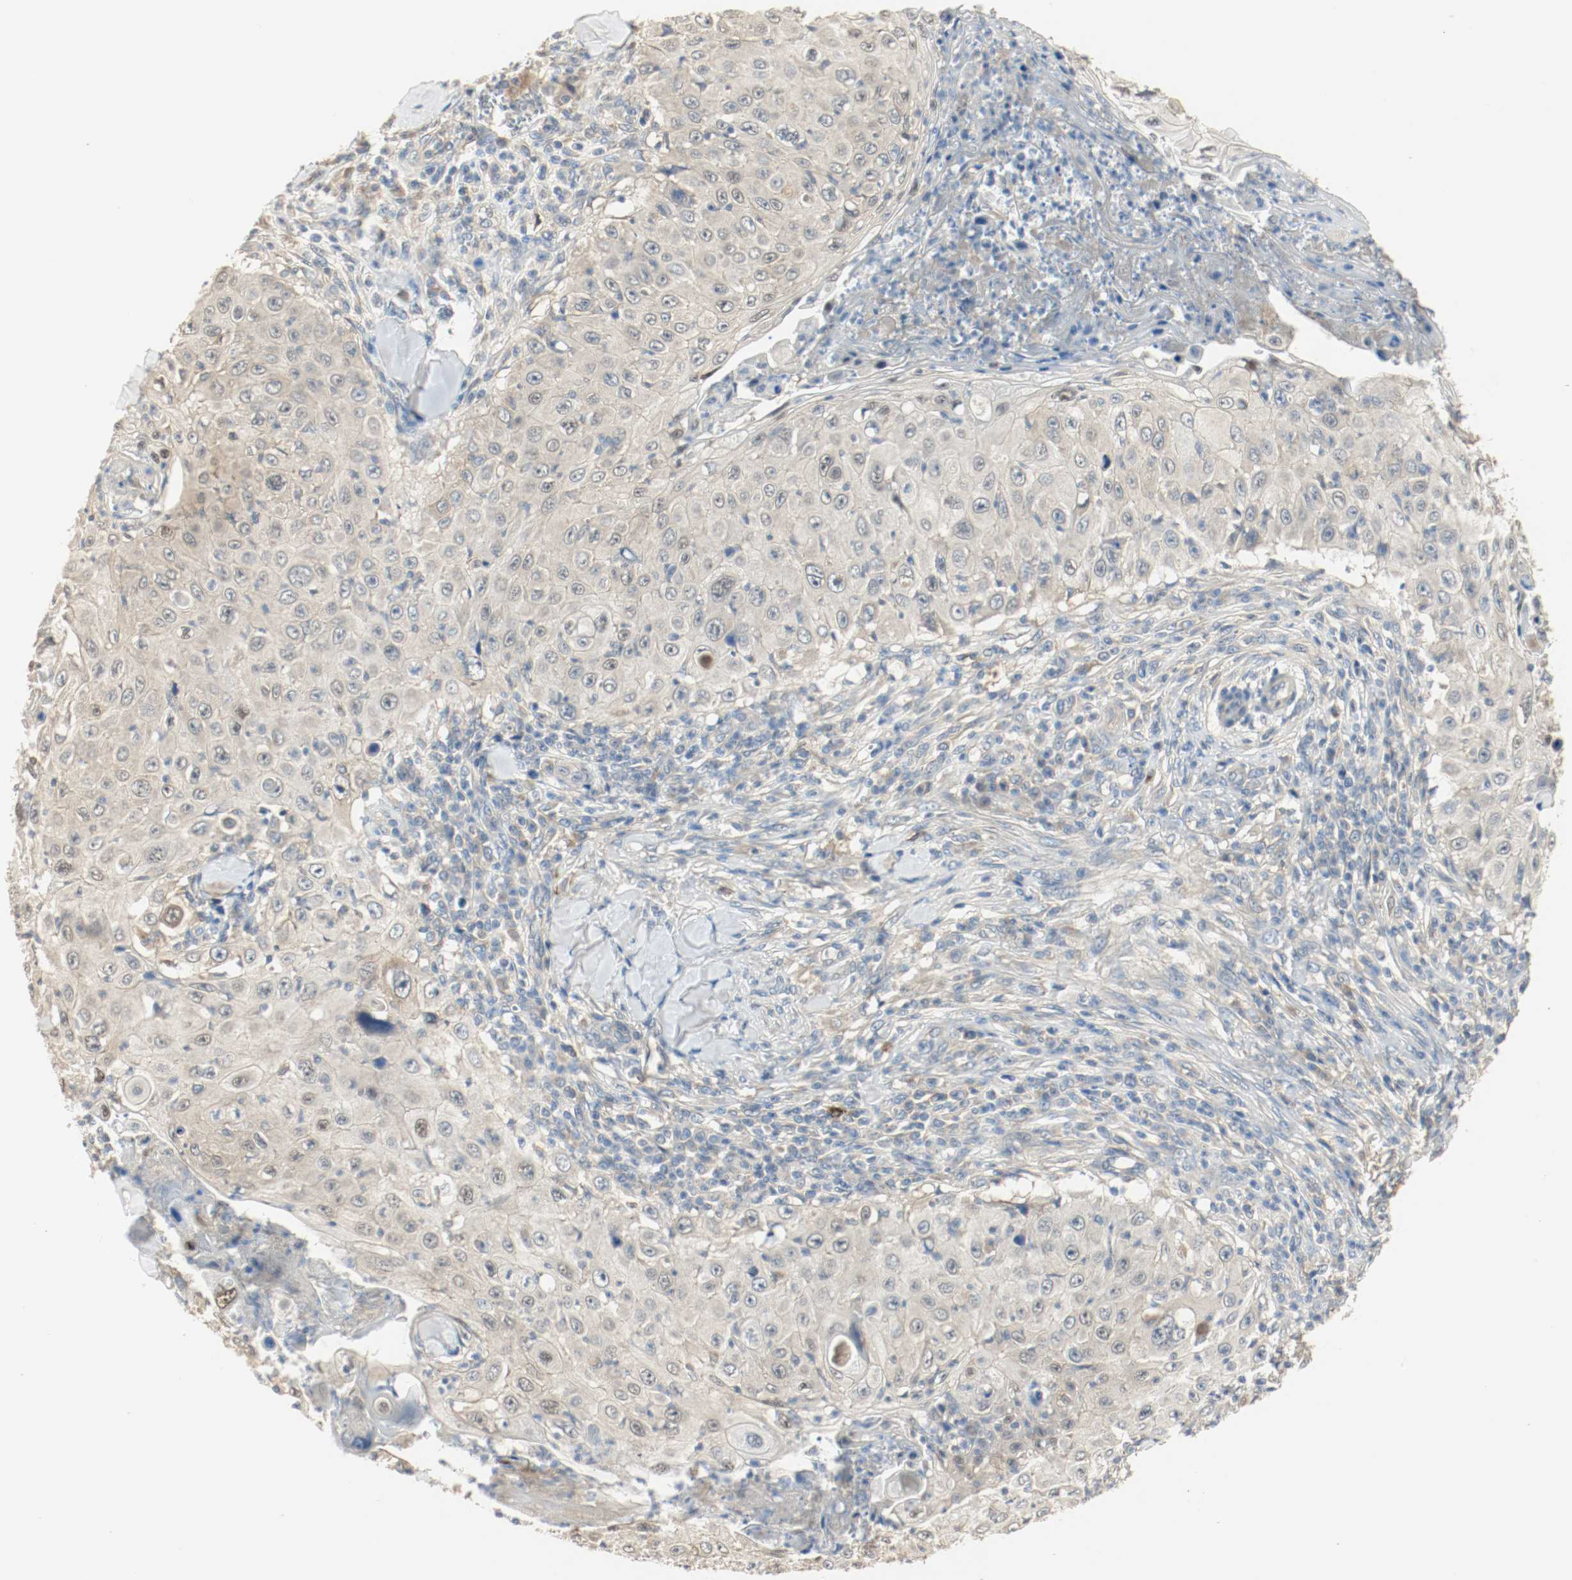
{"staining": {"intensity": "weak", "quantity": "25%-75%", "location": "cytoplasmic/membranous"}, "tissue": "skin cancer", "cell_type": "Tumor cells", "image_type": "cancer", "snomed": [{"axis": "morphology", "description": "Squamous cell carcinoma, NOS"}, {"axis": "topography", "description": "Skin"}], "caption": "Skin cancer stained with a protein marker demonstrates weak staining in tumor cells.", "gene": "MELTF", "patient": {"sex": "male", "age": 86}}